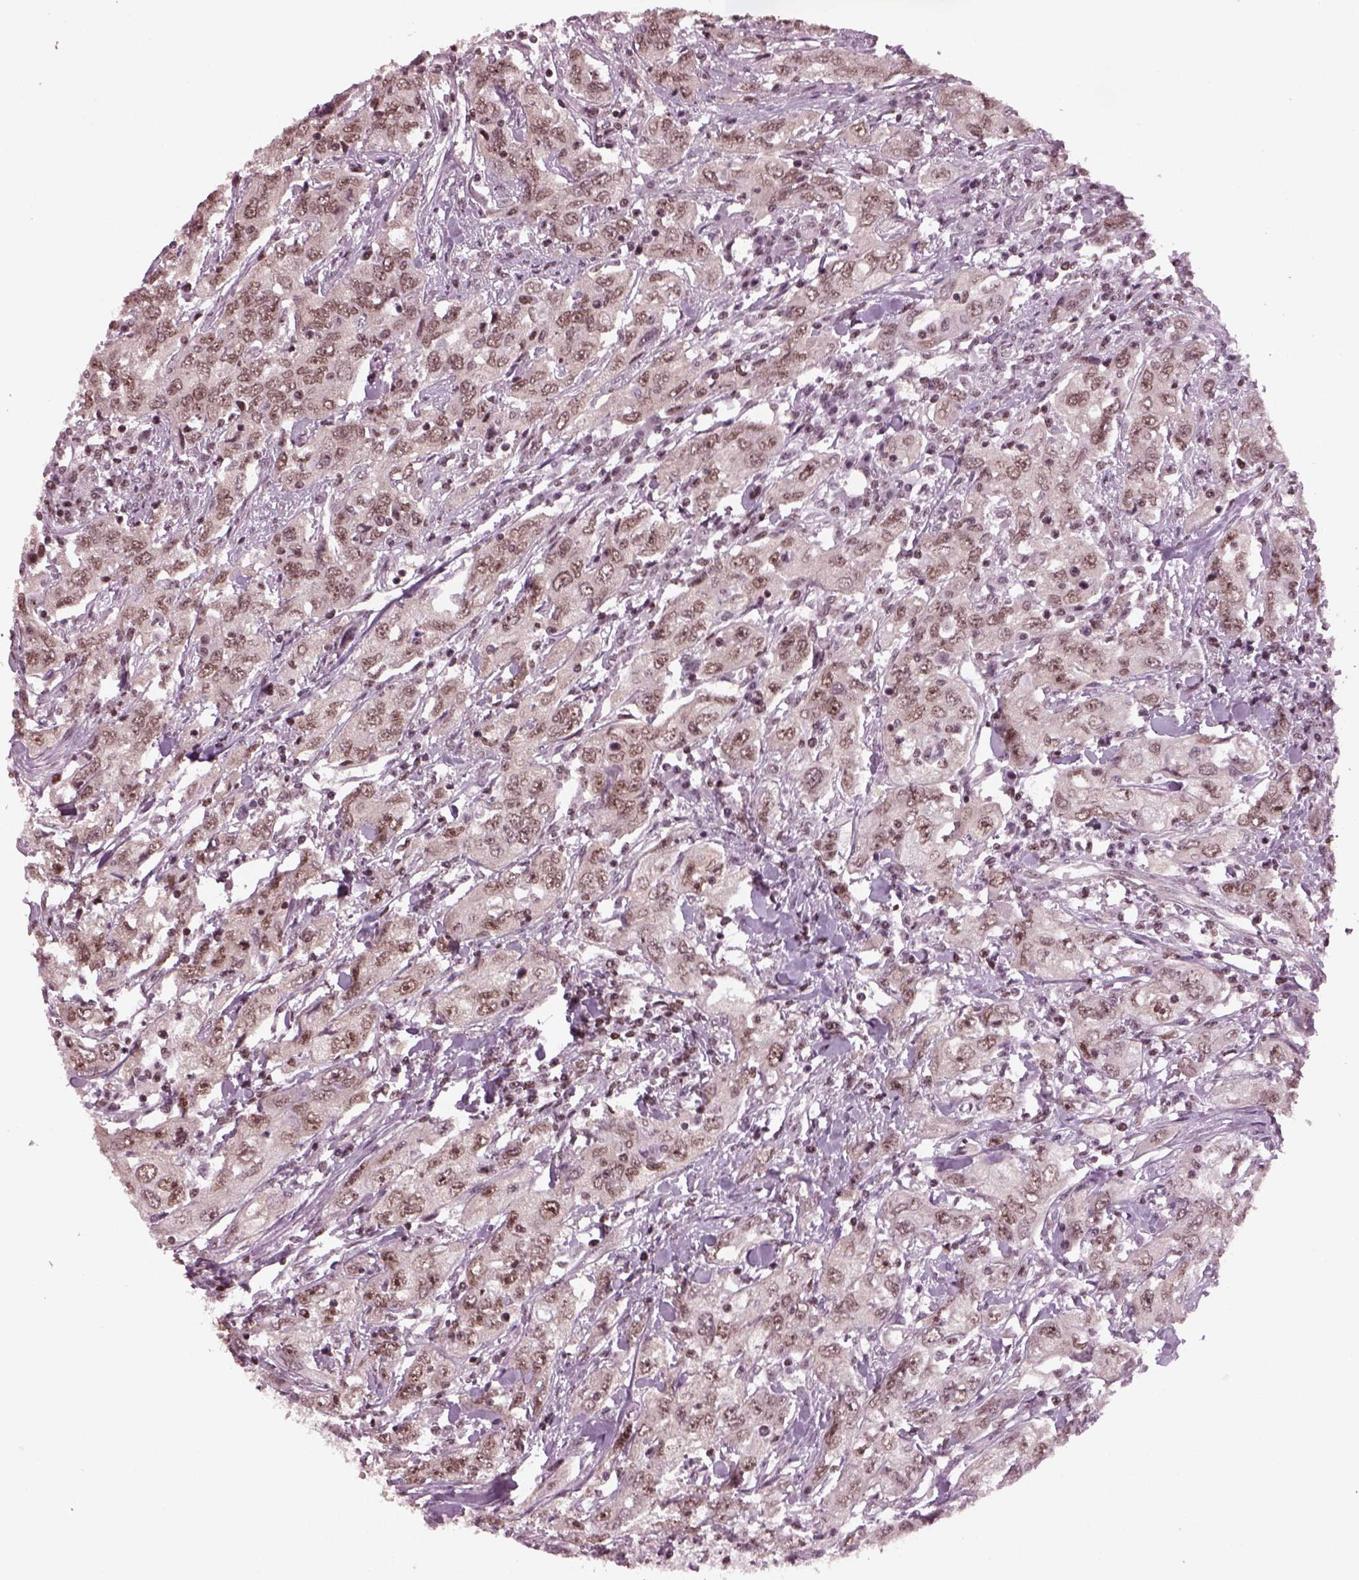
{"staining": {"intensity": "weak", "quantity": ">75%", "location": "nuclear"}, "tissue": "urothelial cancer", "cell_type": "Tumor cells", "image_type": "cancer", "snomed": [{"axis": "morphology", "description": "Urothelial carcinoma, High grade"}, {"axis": "topography", "description": "Urinary bladder"}], "caption": "IHC staining of high-grade urothelial carcinoma, which shows low levels of weak nuclear staining in about >75% of tumor cells indicating weak nuclear protein staining. The staining was performed using DAB (brown) for protein detection and nuclei were counterstained in hematoxylin (blue).", "gene": "RUVBL2", "patient": {"sex": "male", "age": 76}}